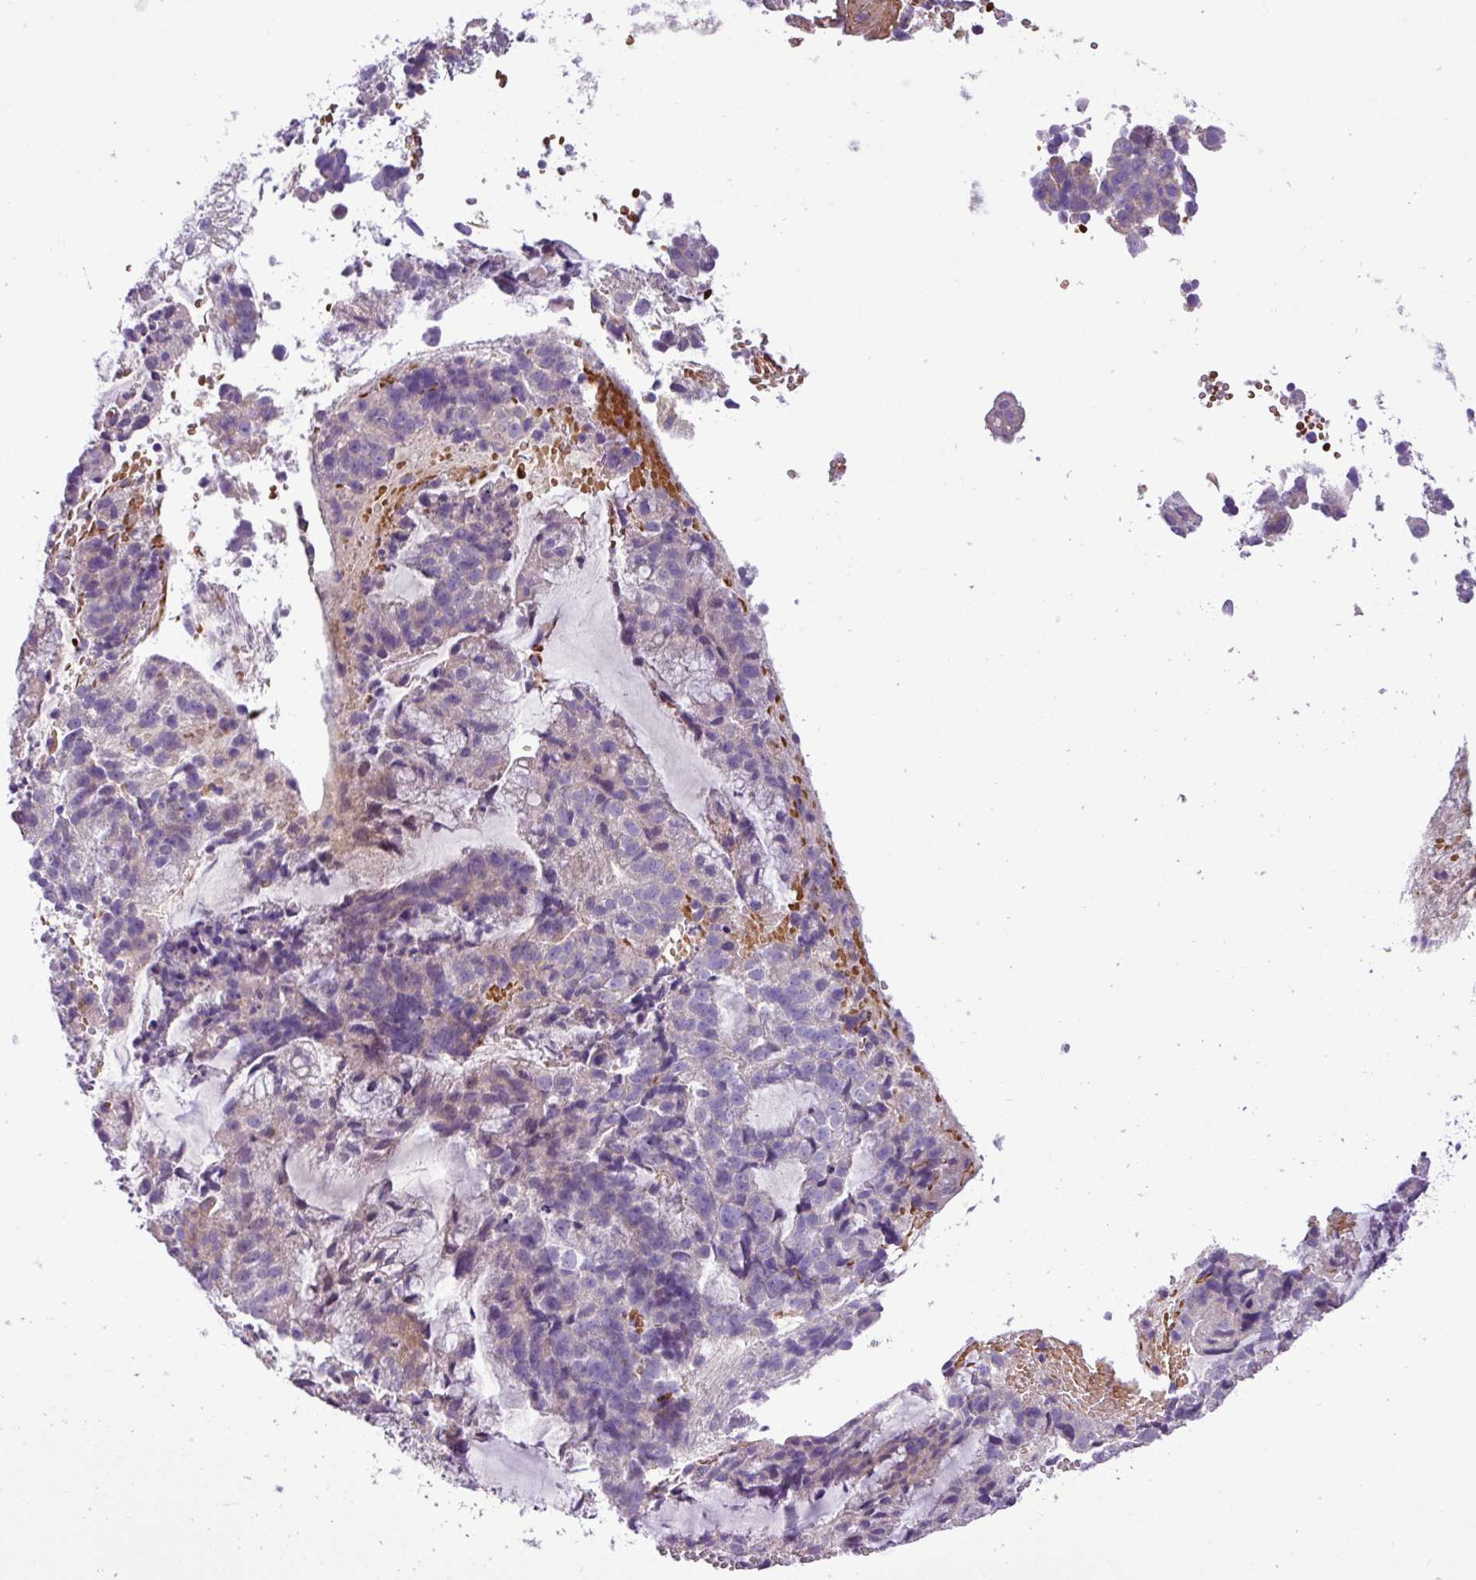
{"staining": {"intensity": "negative", "quantity": "none", "location": "none"}, "tissue": "endometrial cancer", "cell_type": "Tumor cells", "image_type": "cancer", "snomed": [{"axis": "morphology", "description": "Adenocarcinoma, NOS"}, {"axis": "topography", "description": "Endometrium"}], "caption": "This is an IHC image of human endometrial cancer. There is no staining in tumor cells.", "gene": "FAM183A", "patient": {"sex": "female", "age": 76}}